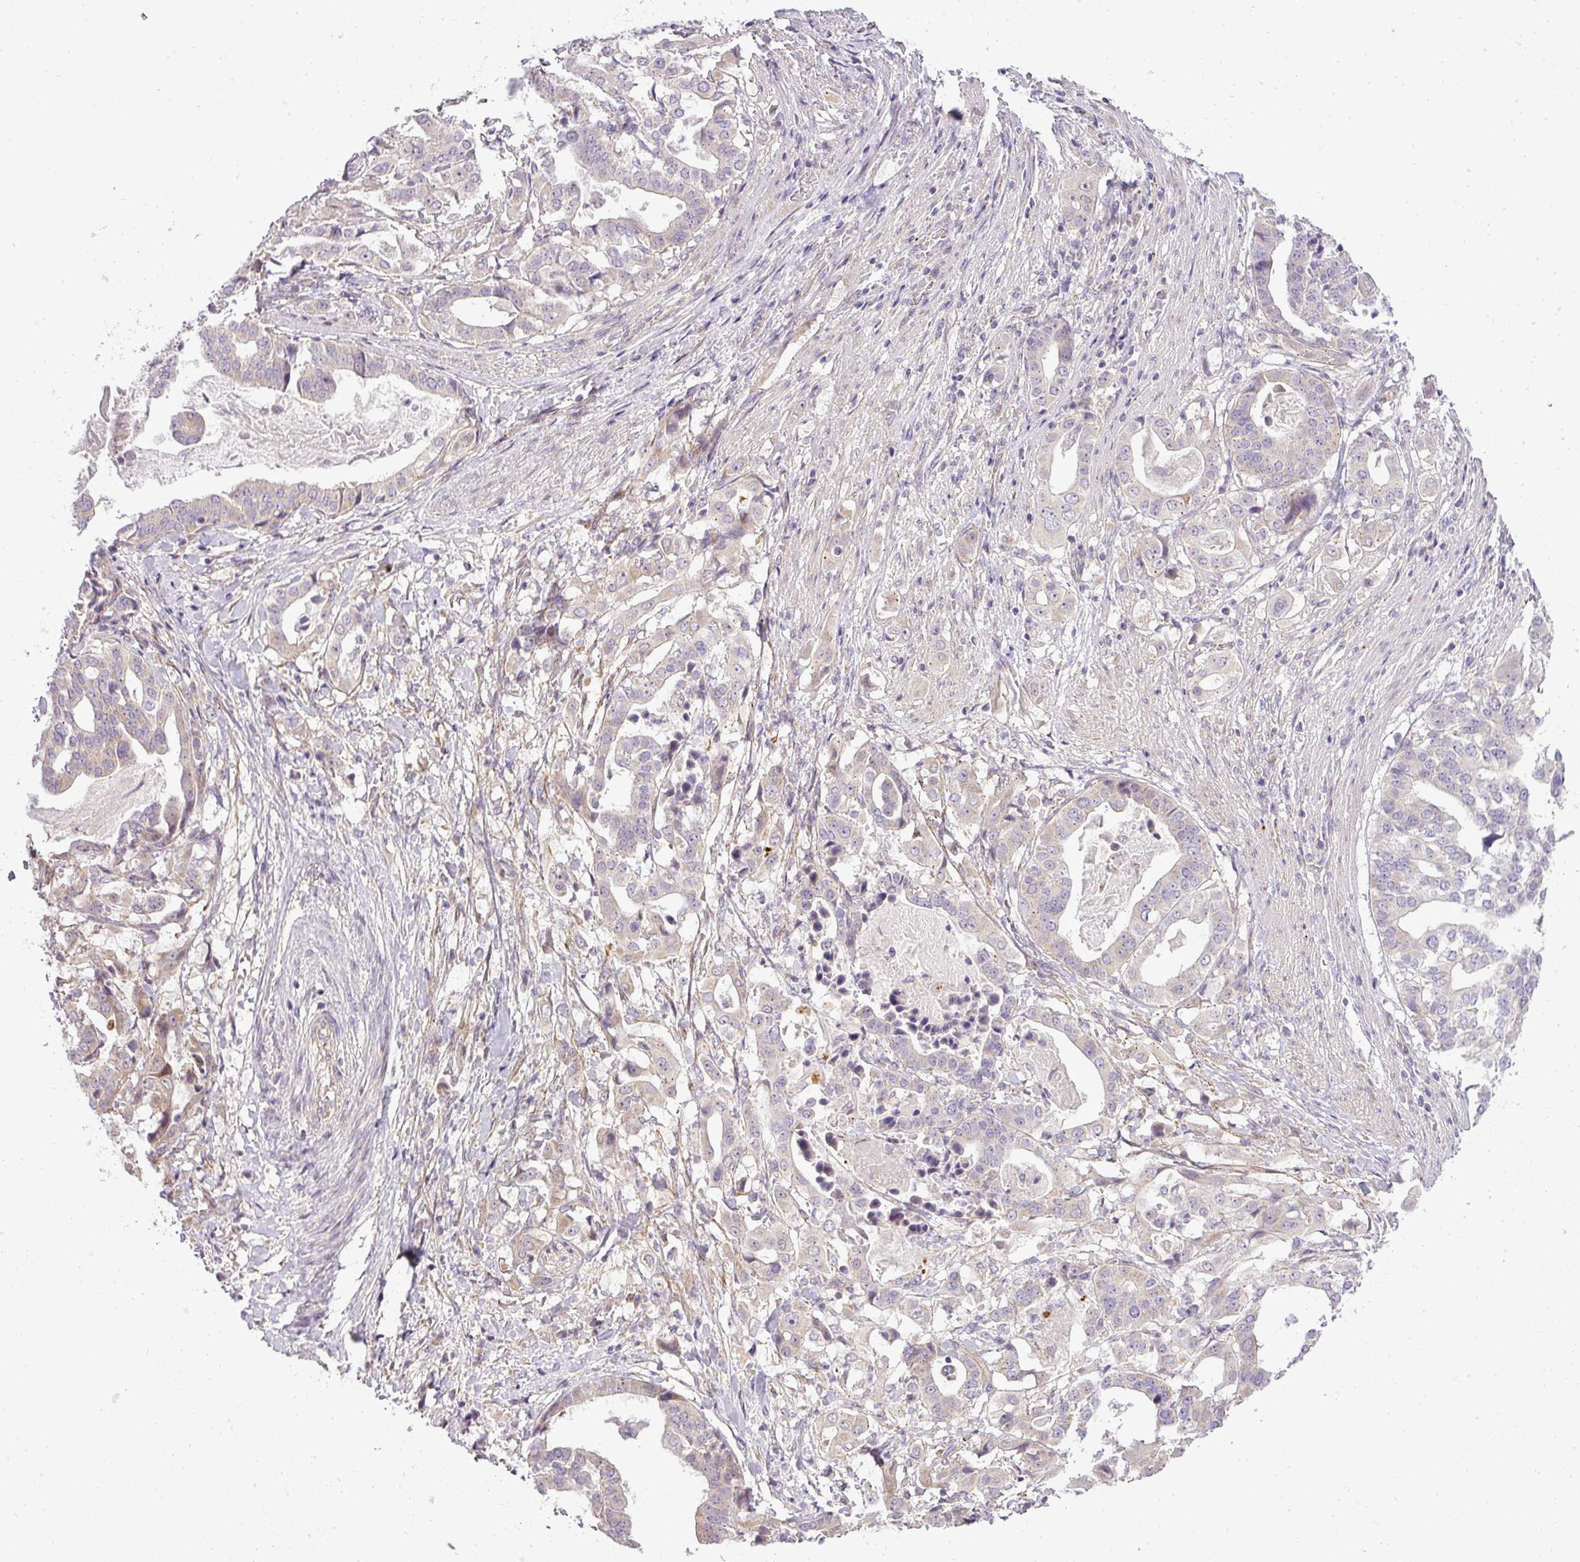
{"staining": {"intensity": "negative", "quantity": "none", "location": "none"}, "tissue": "stomach cancer", "cell_type": "Tumor cells", "image_type": "cancer", "snomed": [{"axis": "morphology", "description": "Adenocarcinoma, NOS"}, {"axis": "topography", "description": "Stomach"}], "caption": "Immunohistochemical staining of adenocarcinoma (stomach) reveals no significant positivity in tumor cells.", "gene": "ZDHHC1", "patient": {"sex": "male", "age": 48}}